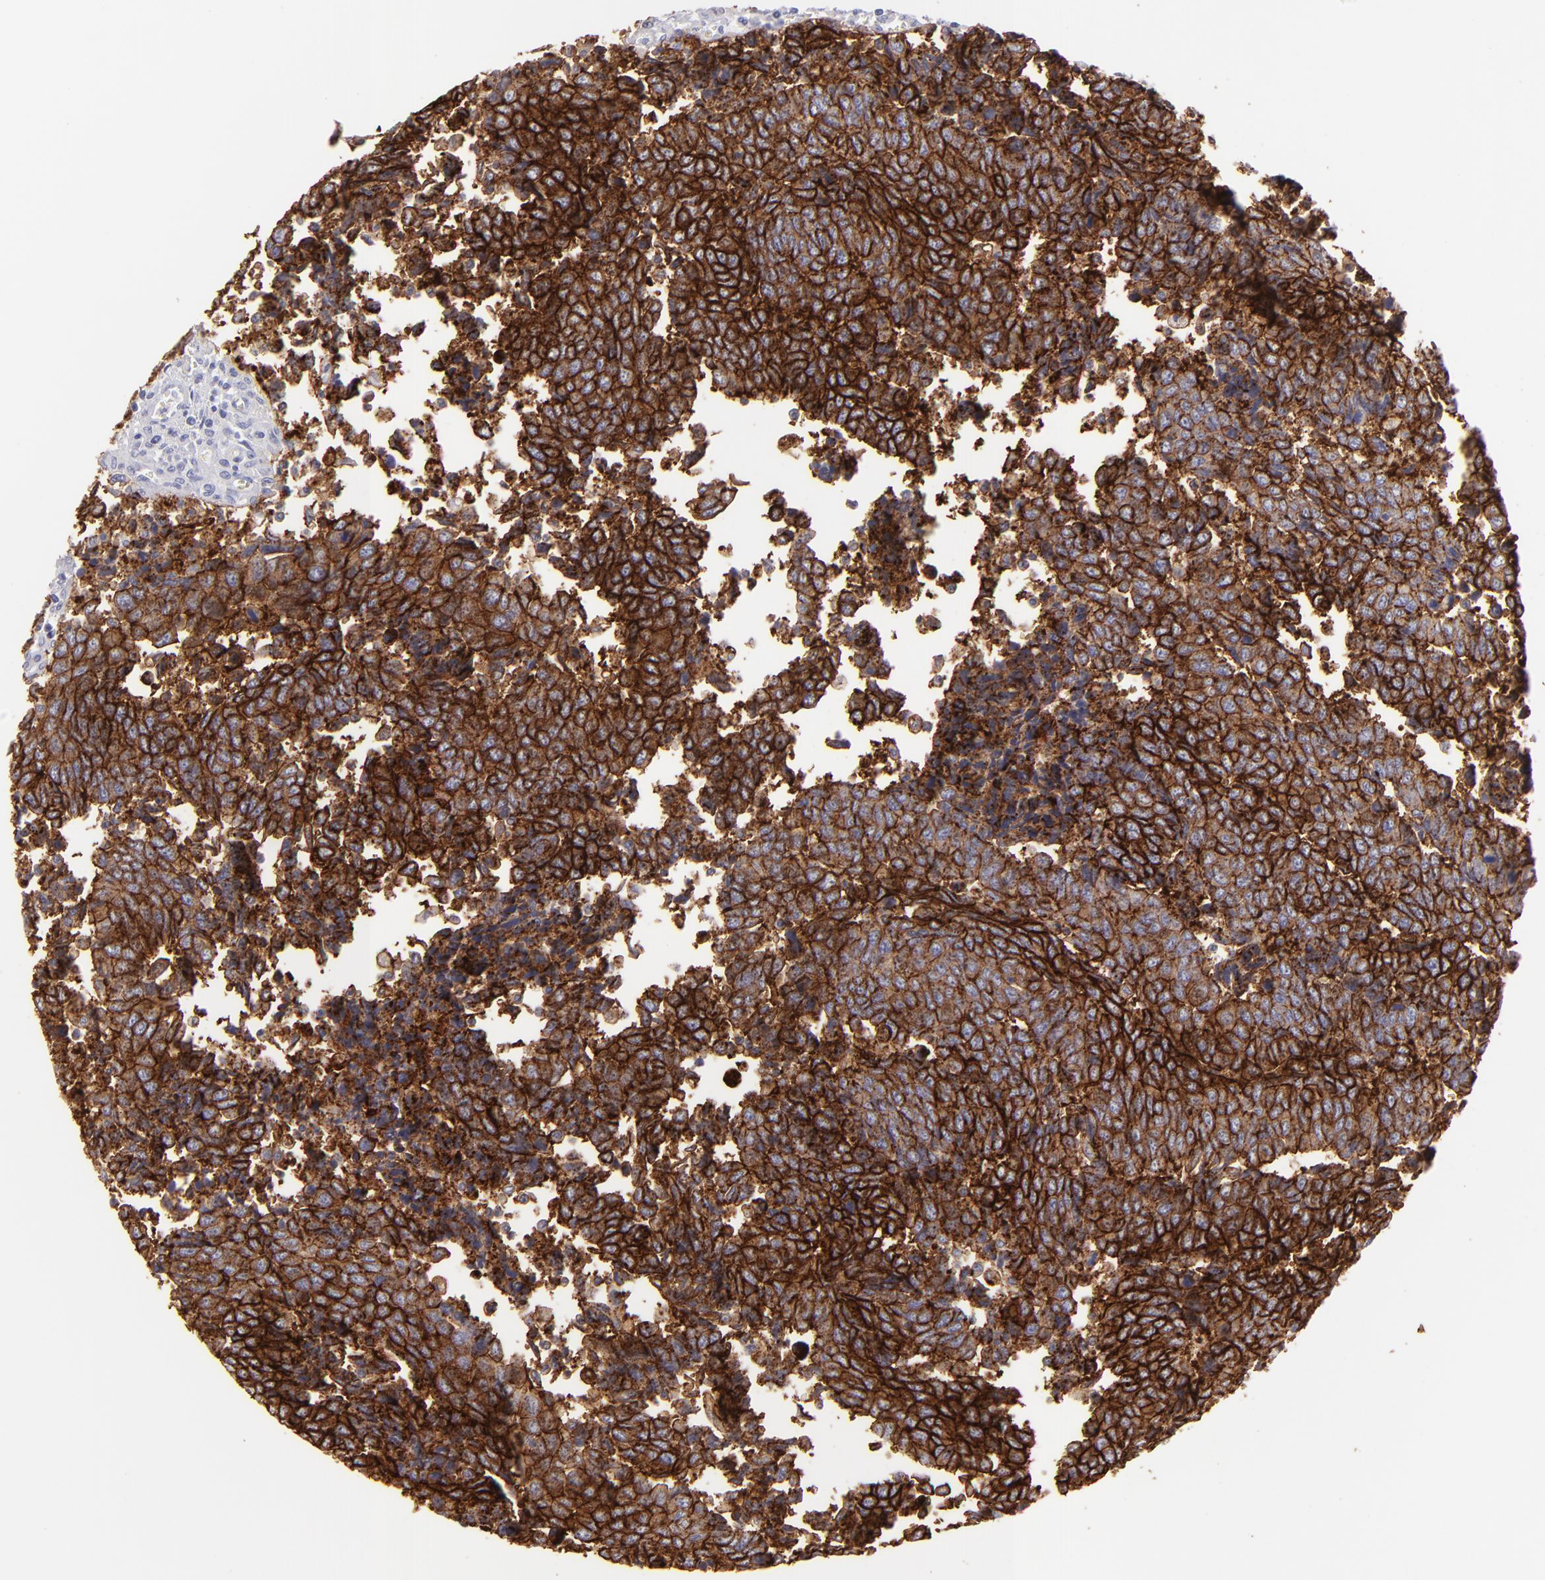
{"staining": {"intensity": "strong", "quantity": ">75%", "location": "cytoplasmic/membranous"}, "tissue": "urothelial cancer", "cell_type": "Tumor cells", "image_type": "cancer", "snomed": [{"axis": "morphology", "description": "Urothelial carcinoma, High grade"}, {"axis": "topography", "description": "Urinary bladder"}], "caption": "Urothelial cancer was stained to show a protein in brown. There is high levels of strong cytoplasmic/membranous positivity in about >75% of tumor cells.", "gene": "CLDN4", "patient": {"sex": "male", "age": 86}}